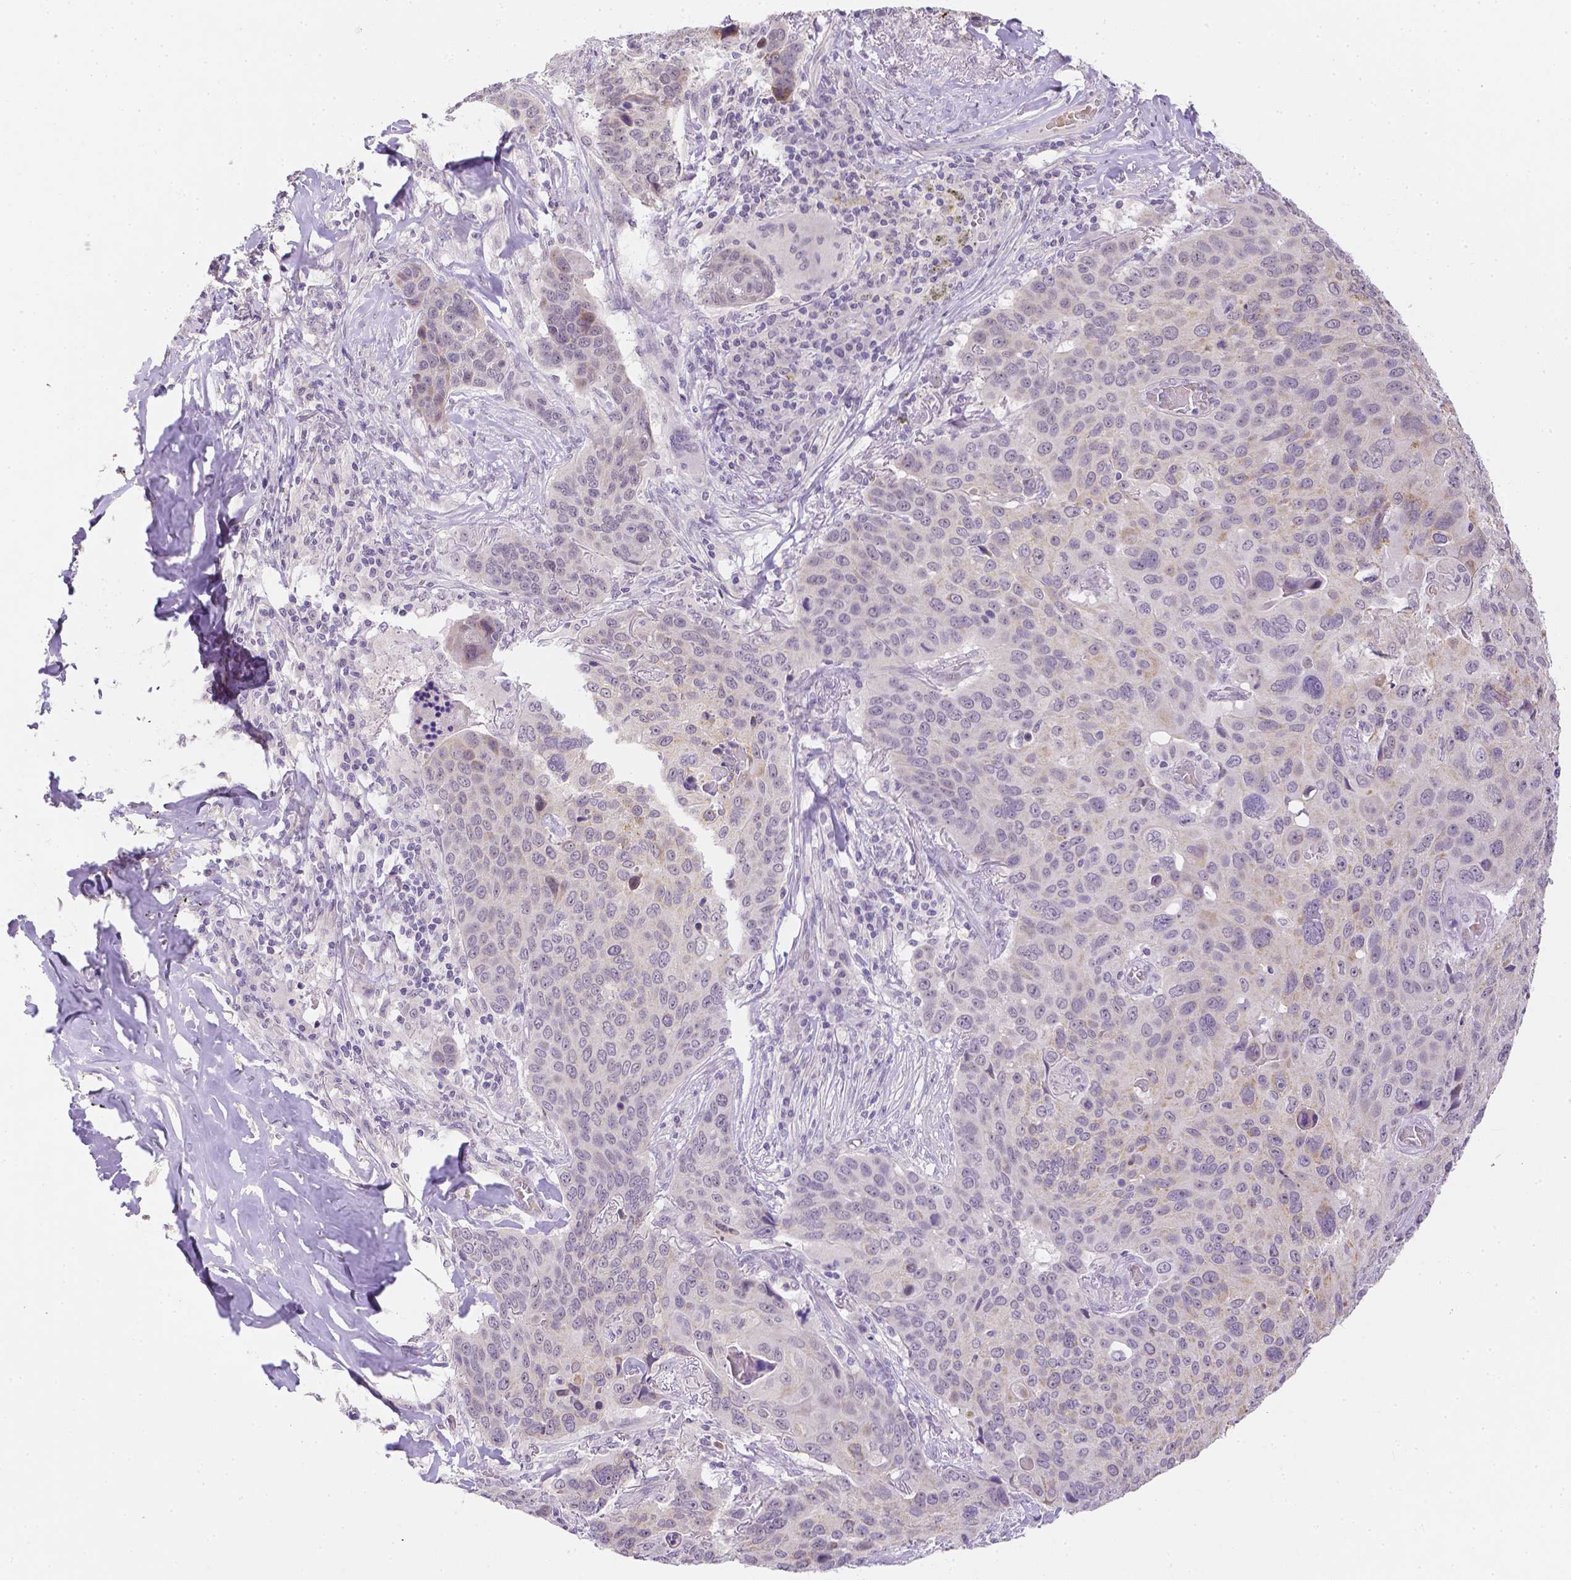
{"staining": {"intensity": "weak", "quantity": "<25%", "location": "cytoplasmic/membranous"}, "tissue": "lung cancer", "cell_type": "Tumor cells", "image_type": "cancer", "snomed": [{"axis": "morphology", "description": "Squamous cell carcinoma, NOS"}, {"axis": "topography", "description": "Lung"}], "caption": "The image demonstrates no staining of tumor cells in lung cancer.", "gene": "ZNF280B", "patient": {"sex": "male", "age": 68}}